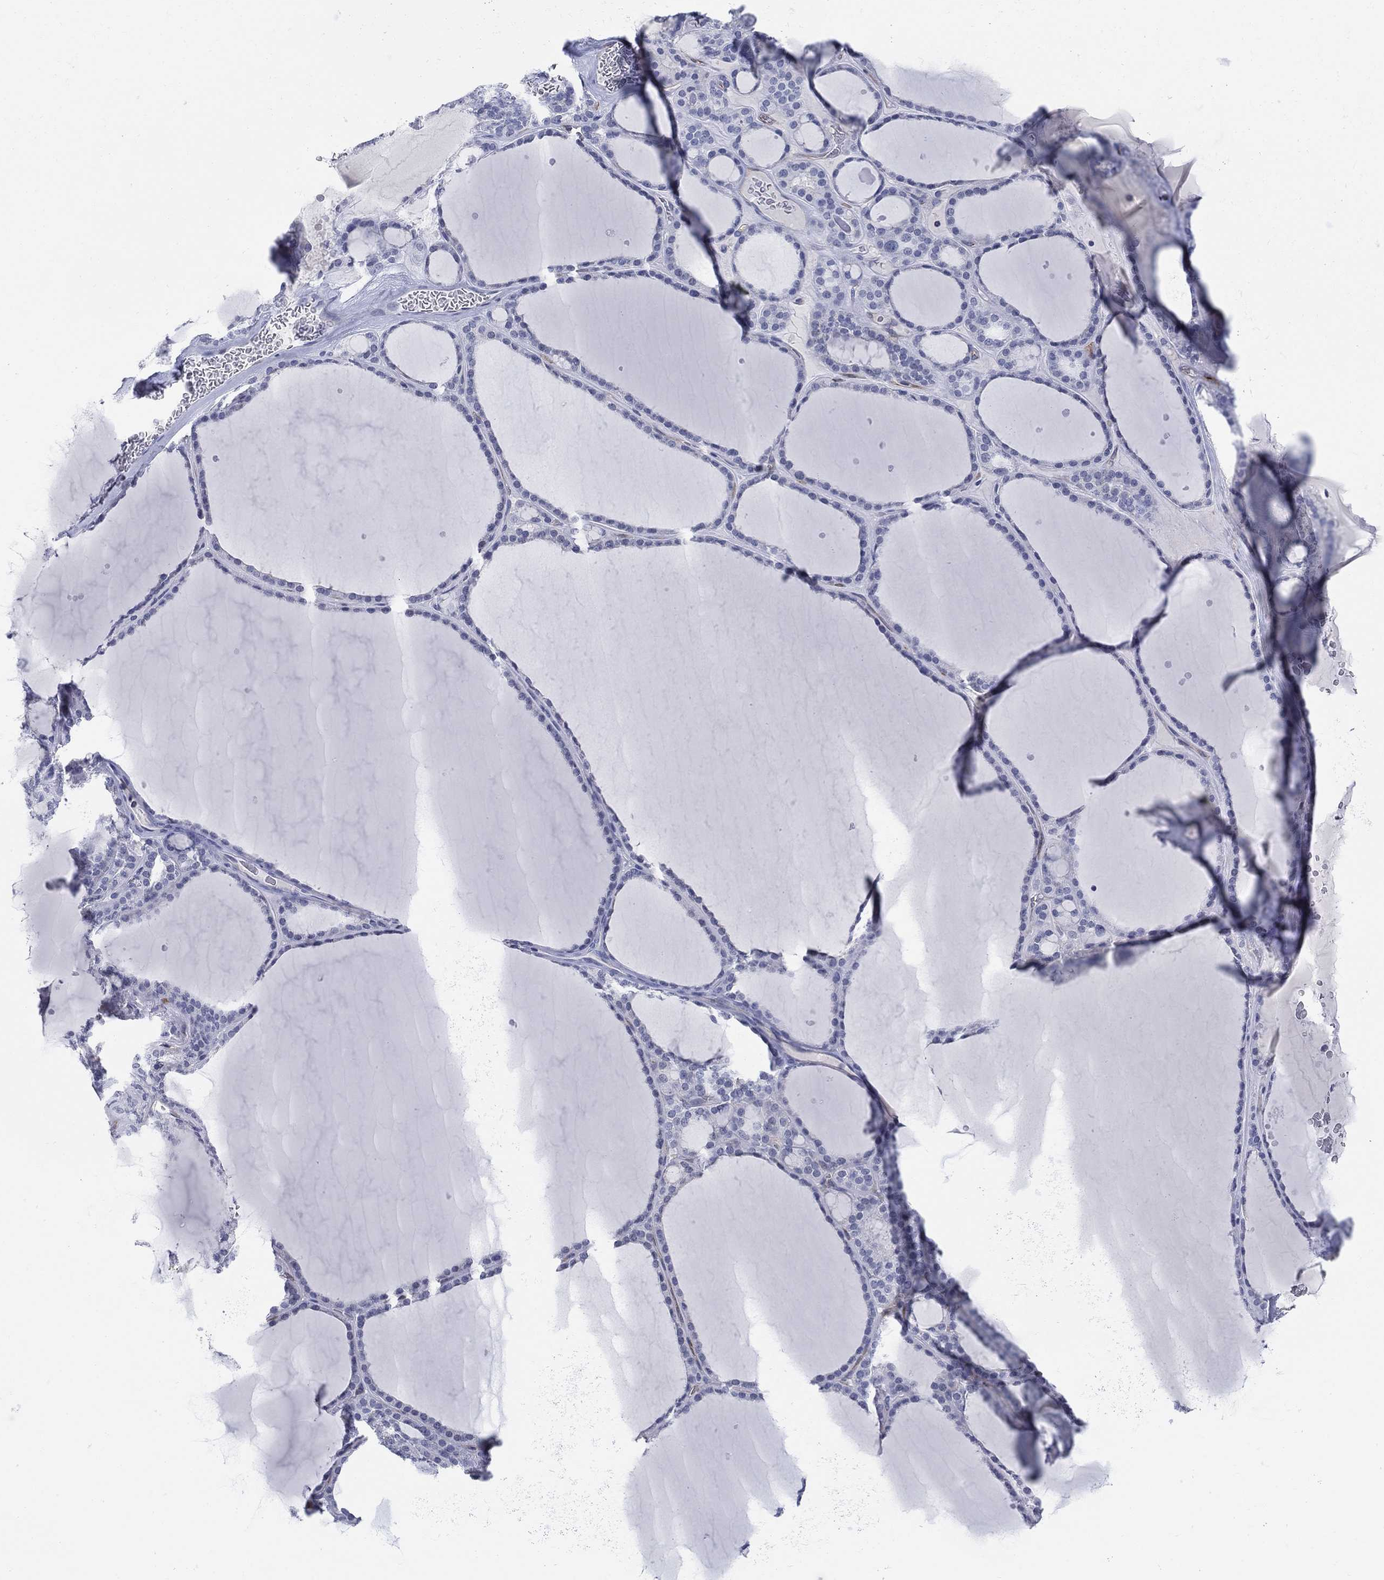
{"staining": {"intensity": "negative", "quantity": "none", "location": "none"}, "tissue": "thyroid gland", "cell_type": "Glandular cells", "image_type": "normal", "snomed": [{"axis": "morphology", "description": "Normal tissue, NOS"}, {"axis": "topography", "description": "Thyroid gland"}], "caption": "Unremarkable thyroid gland was stained to show a protein in brown. There is no significant positivity in glandular cells. (IHC, brightfield microscopy, high magnification).", "gene": "C5orf46", "patient": {"sex": "male", "age": 63}}